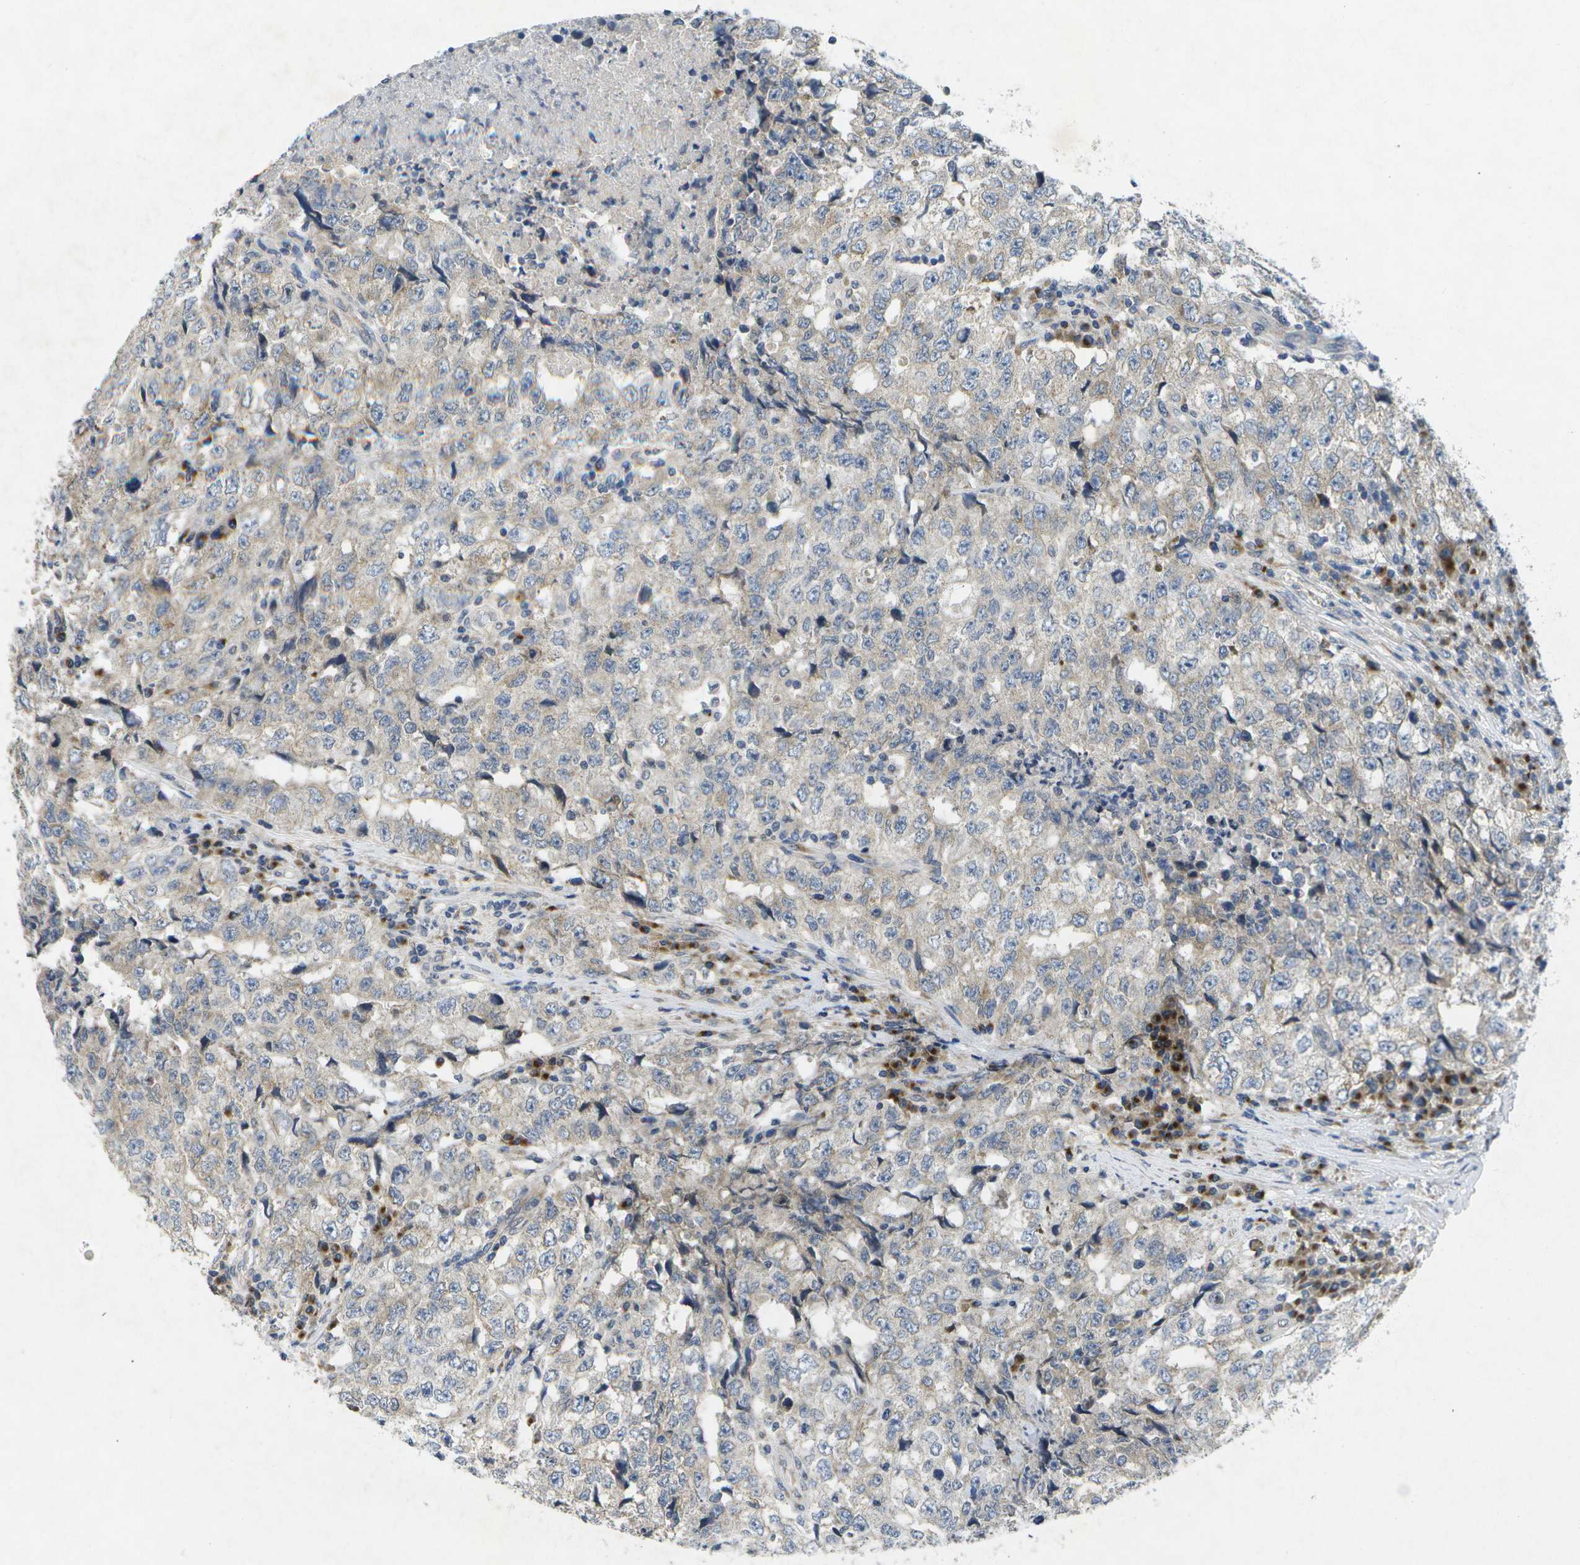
{"staining": {"intensity": "moderate", "quantity": "25%-75%", "location": "cytoplasmic/membranous"}, "tissue": "testis cancer", "cell_type": "Tumor cells", "image_type": "cancer", "snomed": [{"axis": "morphology", "description": "Necrosis, NOS"}, {"axis": "morphology", "description": "Carcinoma, Embryonal, NOS"}, {"axis": "topography", "description": "Testis"}], "caption": "A photomicrograph showing moderate cytoplasmic/membranous positivity in about 25%-75% of tumor cells in testis cancer (embryonal carcinoma), as visualized by brown immunohistochemical staining.", "gene": "KDELR1", "patient": {"sex": "male", "age": 19}}